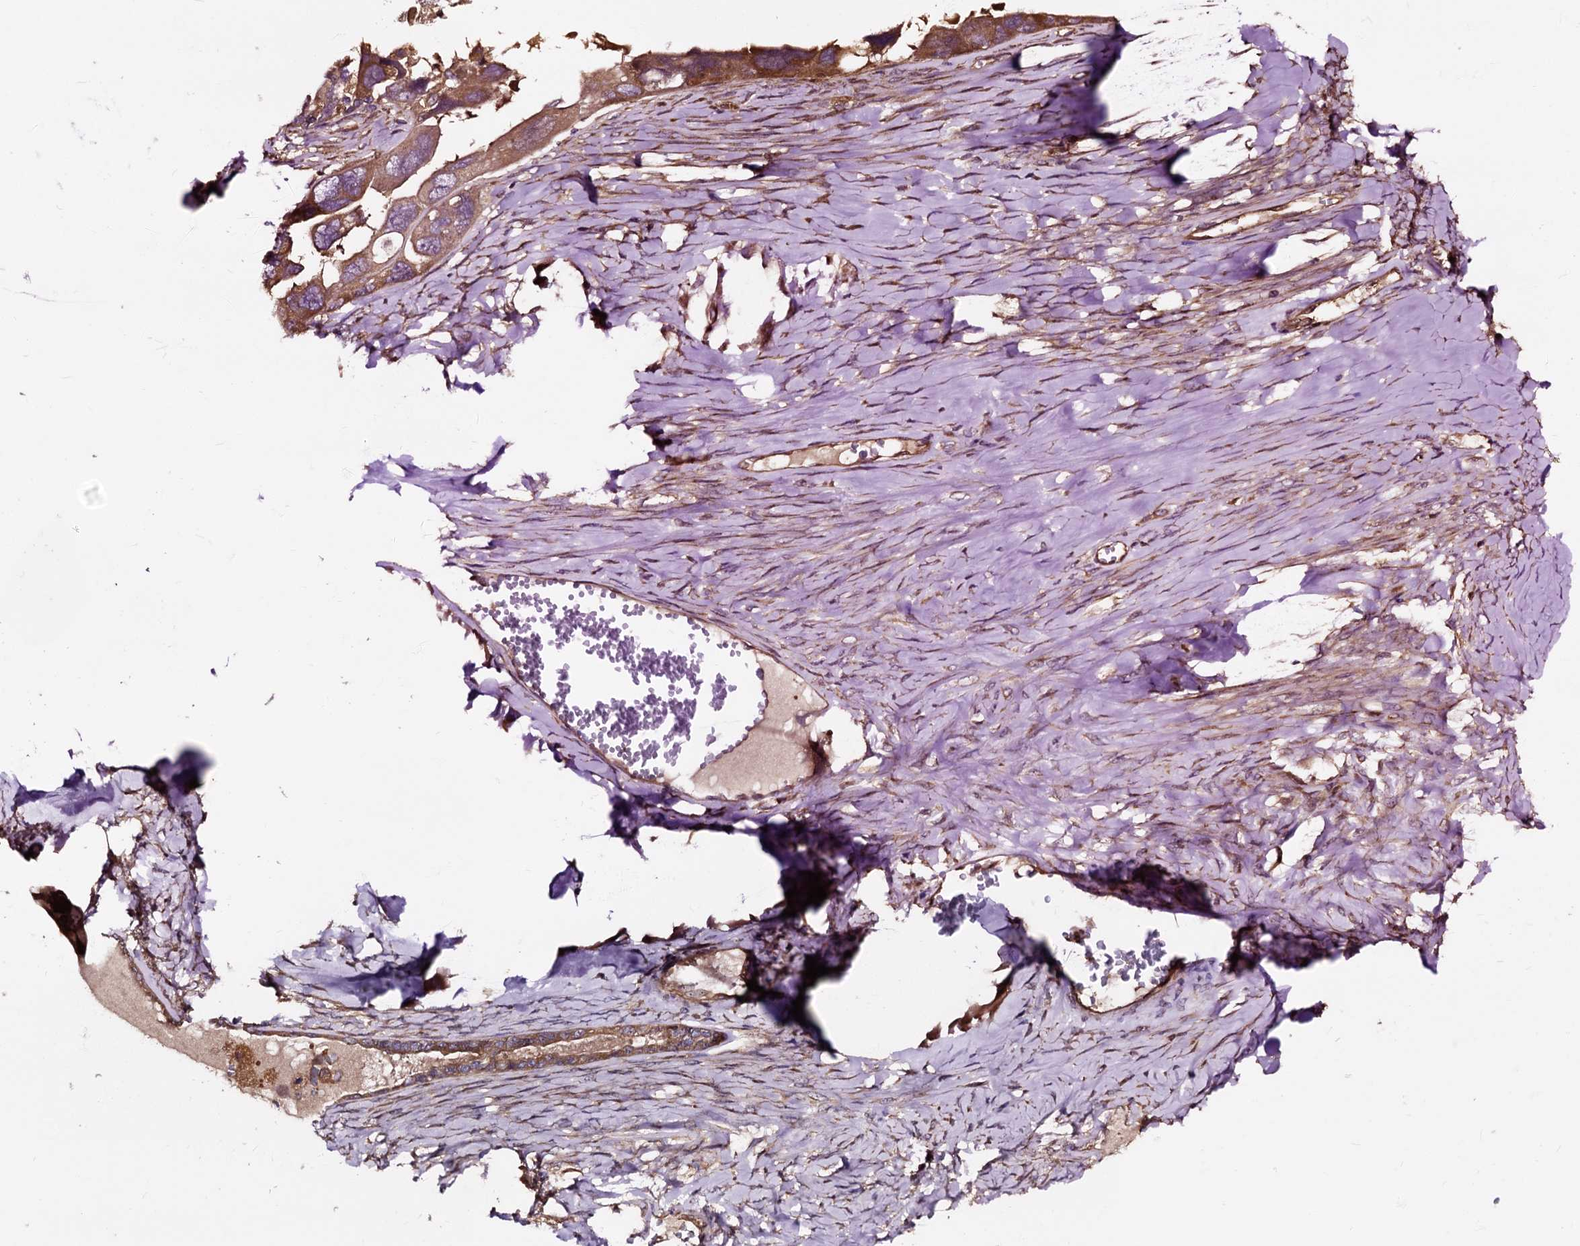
{"staining": {"intensity": "moderate", "quantity": ">75%", "location": "cytoplasmic/membranous"}, "tissue": "ovarian cancer", "cell_type": "Tumor cells", "image_type": "cancer", "snomed": [{"axis": "morphology", "description": "Cystadenocarcinoma, serous, NOS"}, {"axis": "topography", "description": "Ovary"}], "caption": "DAB immunohistochemical staining of human ovarian cancer (serous cystadenocarcinoma) shows moderate cytoplasmic/membranous protein staining in approximately >75% of tumor cells. The staining was performed using DAB (3,3'-diaminobenzidine) to visualize the protein expression in brown, while the nuclei were stained in blue with hematoxylin (Magnification: 20x).", "gene": "PEX5", "patient": {"sex": "female", "age": 79}}